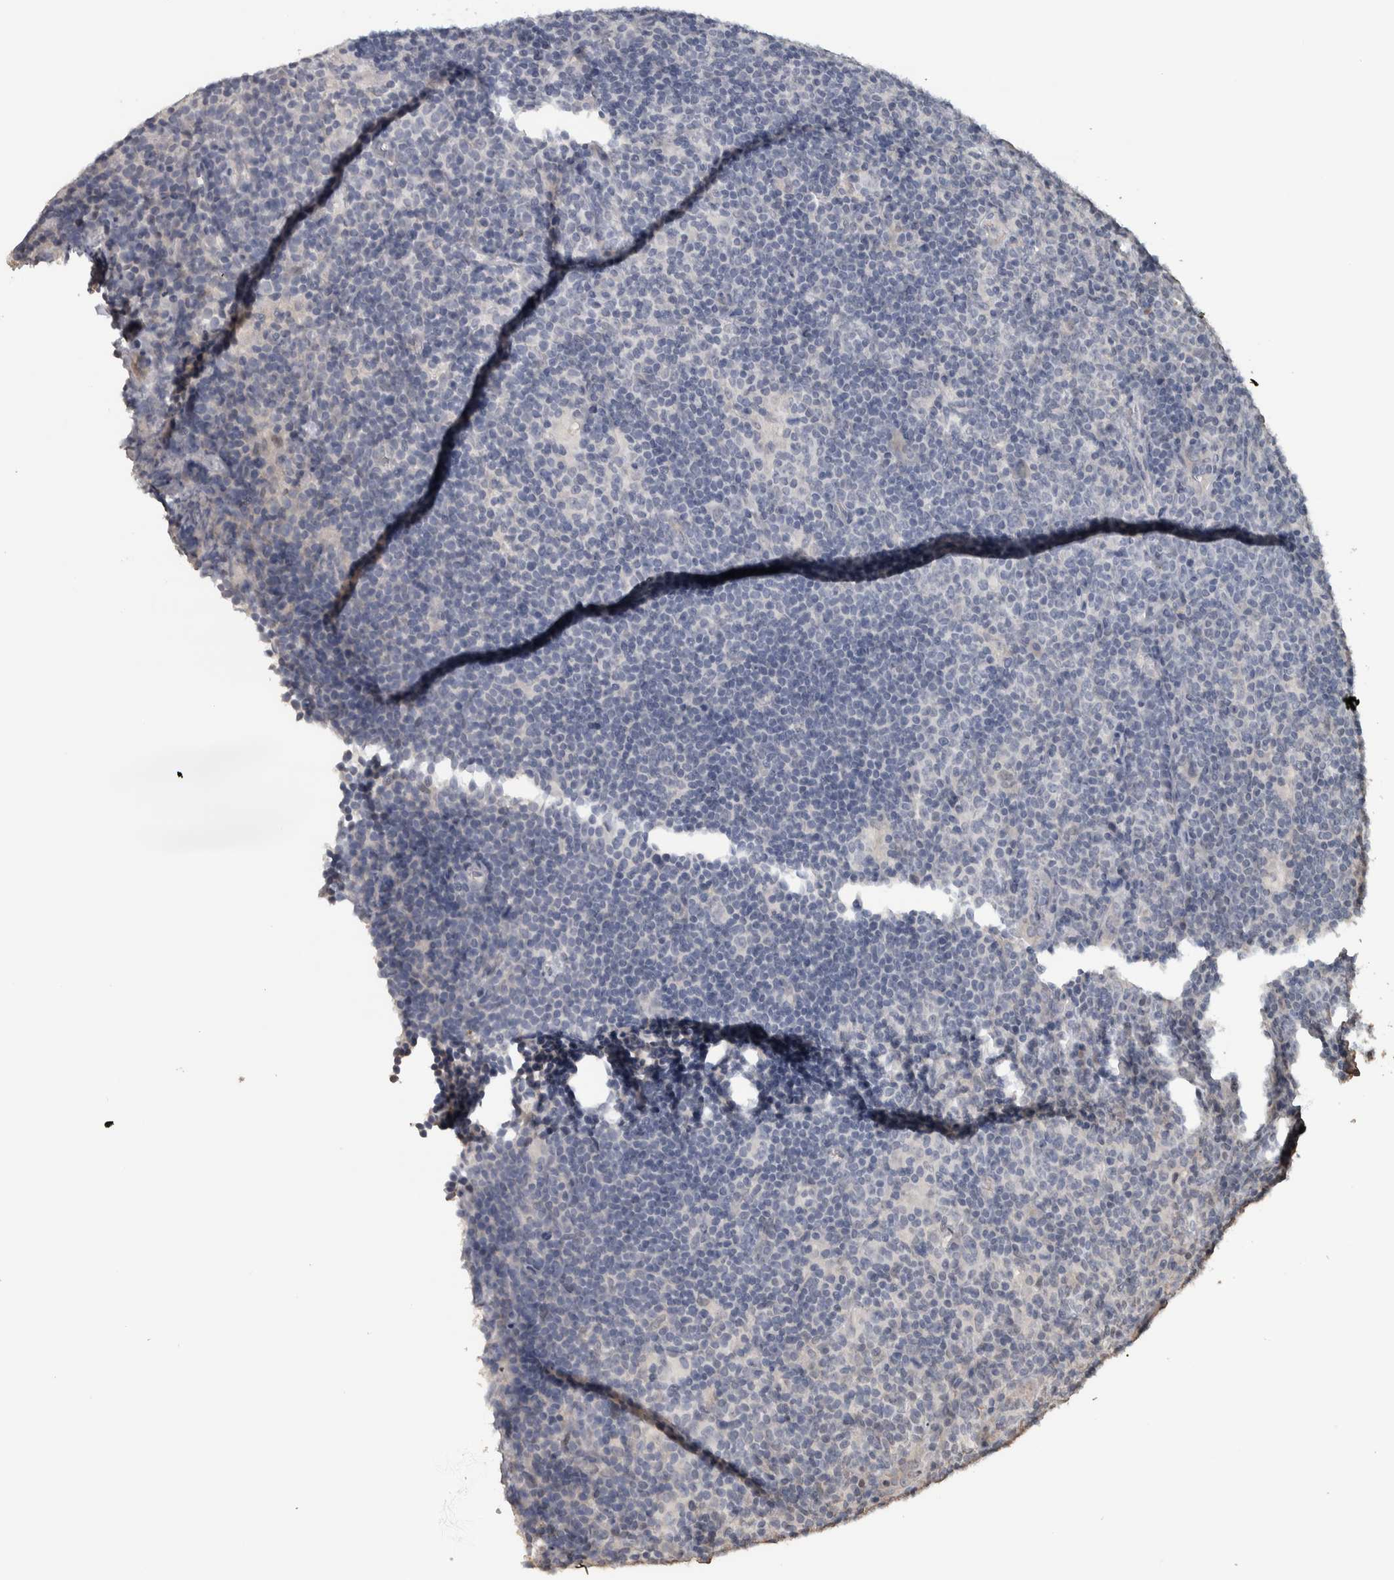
{"staining": {"intensity": "negative", "quantity": "none", "location": "none"}, "tissue": "lymphoma", "cell_type": "Tumor cells", "image_type": "cancer", "snomed": [{"axis": "morphology", "description": "Hodgkin's disease, NOS"}, {"axis": "topography", "description": "Lymph node"}], "caption": "This is an IHC histopathology image of lymphoma. There is no positivity in tumor cells.", "gene": "NECAB1", "patient": {"sex": "female", "age": 57}}